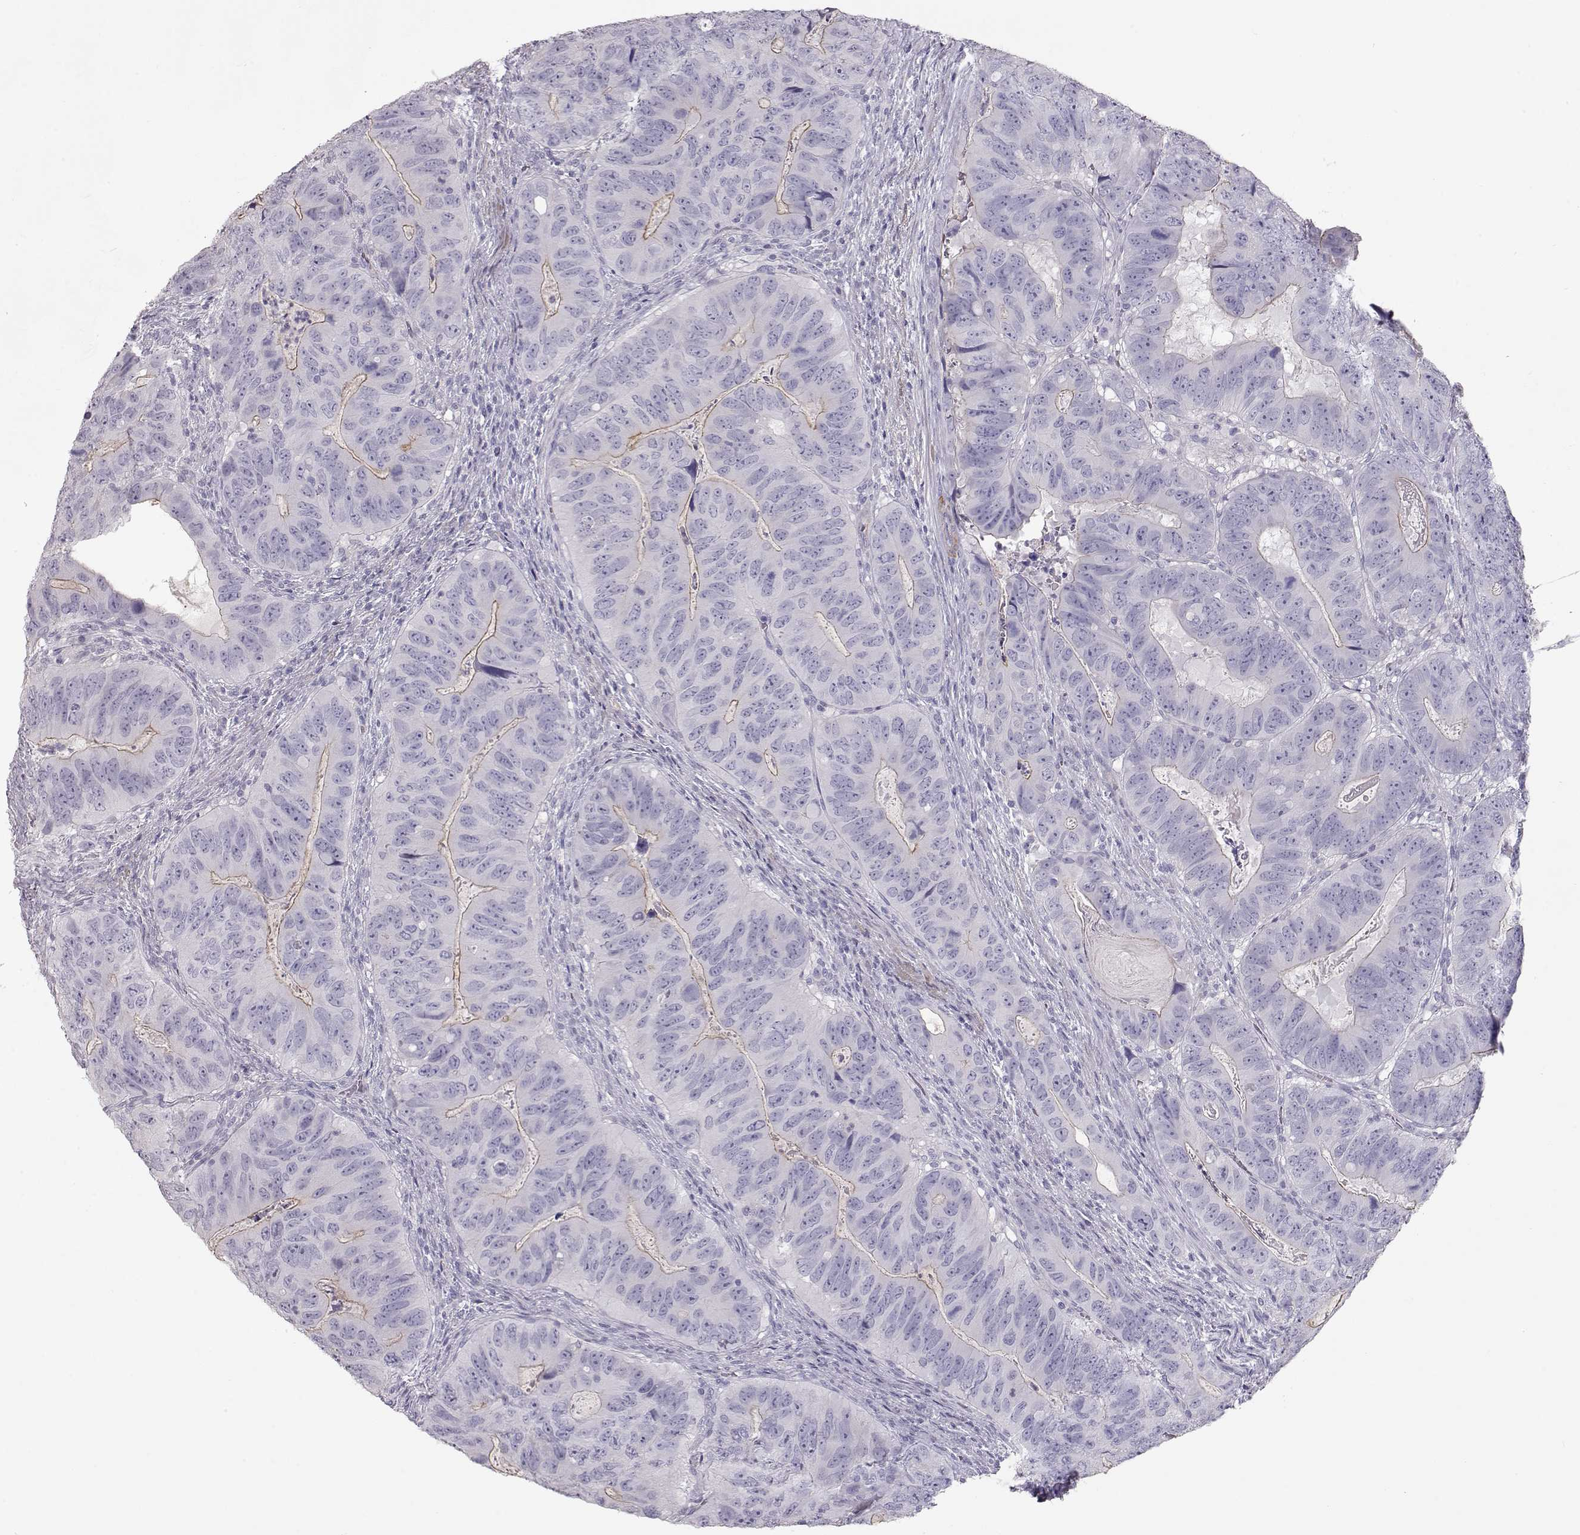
{"staining": {"intensity": "negative", "quantity": "none", "location": "none"}, "tissue": "colorectal cancer", "cell_type": "Tumor cells", "image_type": "cancer", "snomed": [{"axis": "morphology", "description": "Adenocarcinoma, NOS"}, {"axis": "topography", "description": "Colon"}], "caption": "An immunohistochemistry image of colorectal cancer (adenocarcinoma) is shown. There is no staining in tumor cells of colorectal cancer (adenocarcinoma). The staining is performed using DAB brown chromogen with nuclei counter-stained in using hematoxylin.", "gene": "SLITRK3", "patient": {"sex": "male", "age": 79}}